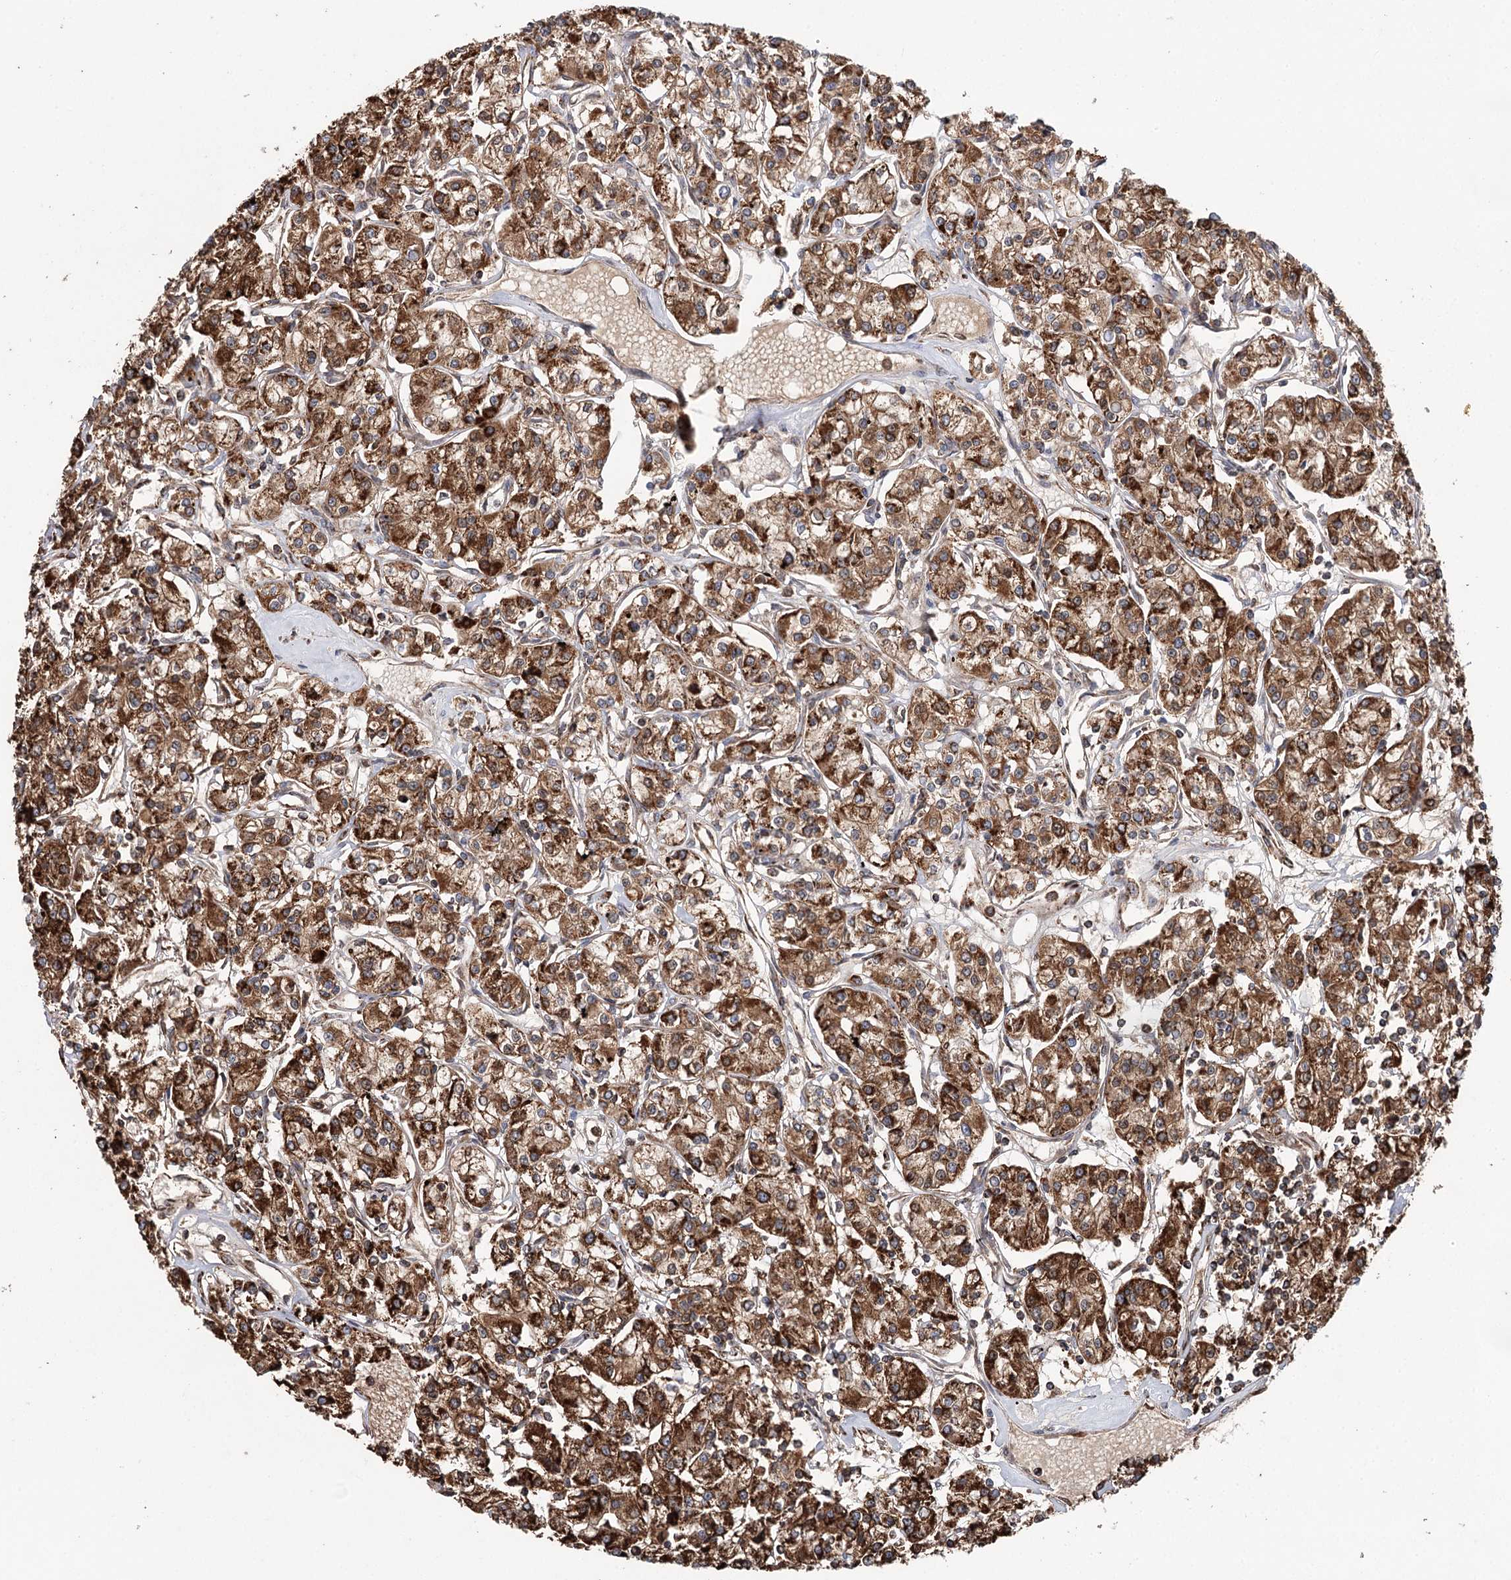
{"staining": {"intensity": "strong", "quantity": ">75%", "location": "cytoplasmic/membranous"}, "tissue": "renal cancer", "cell_type": "Tumor cells", "image_type": "cancer", "snomed": [{"axis": "morphology", "description": "Adenocarcinoma, NOS"}, {"axis": "topography", "description": "Kidney"}], "caption": "Protein staining by immunohistochemistry (IHC) shows strong cytoplasmic/membranous positivity in about >75% of tumor cells in renal cancer.", "gene": "APH1A", "patient": {"sex": "female", "age": 59}}